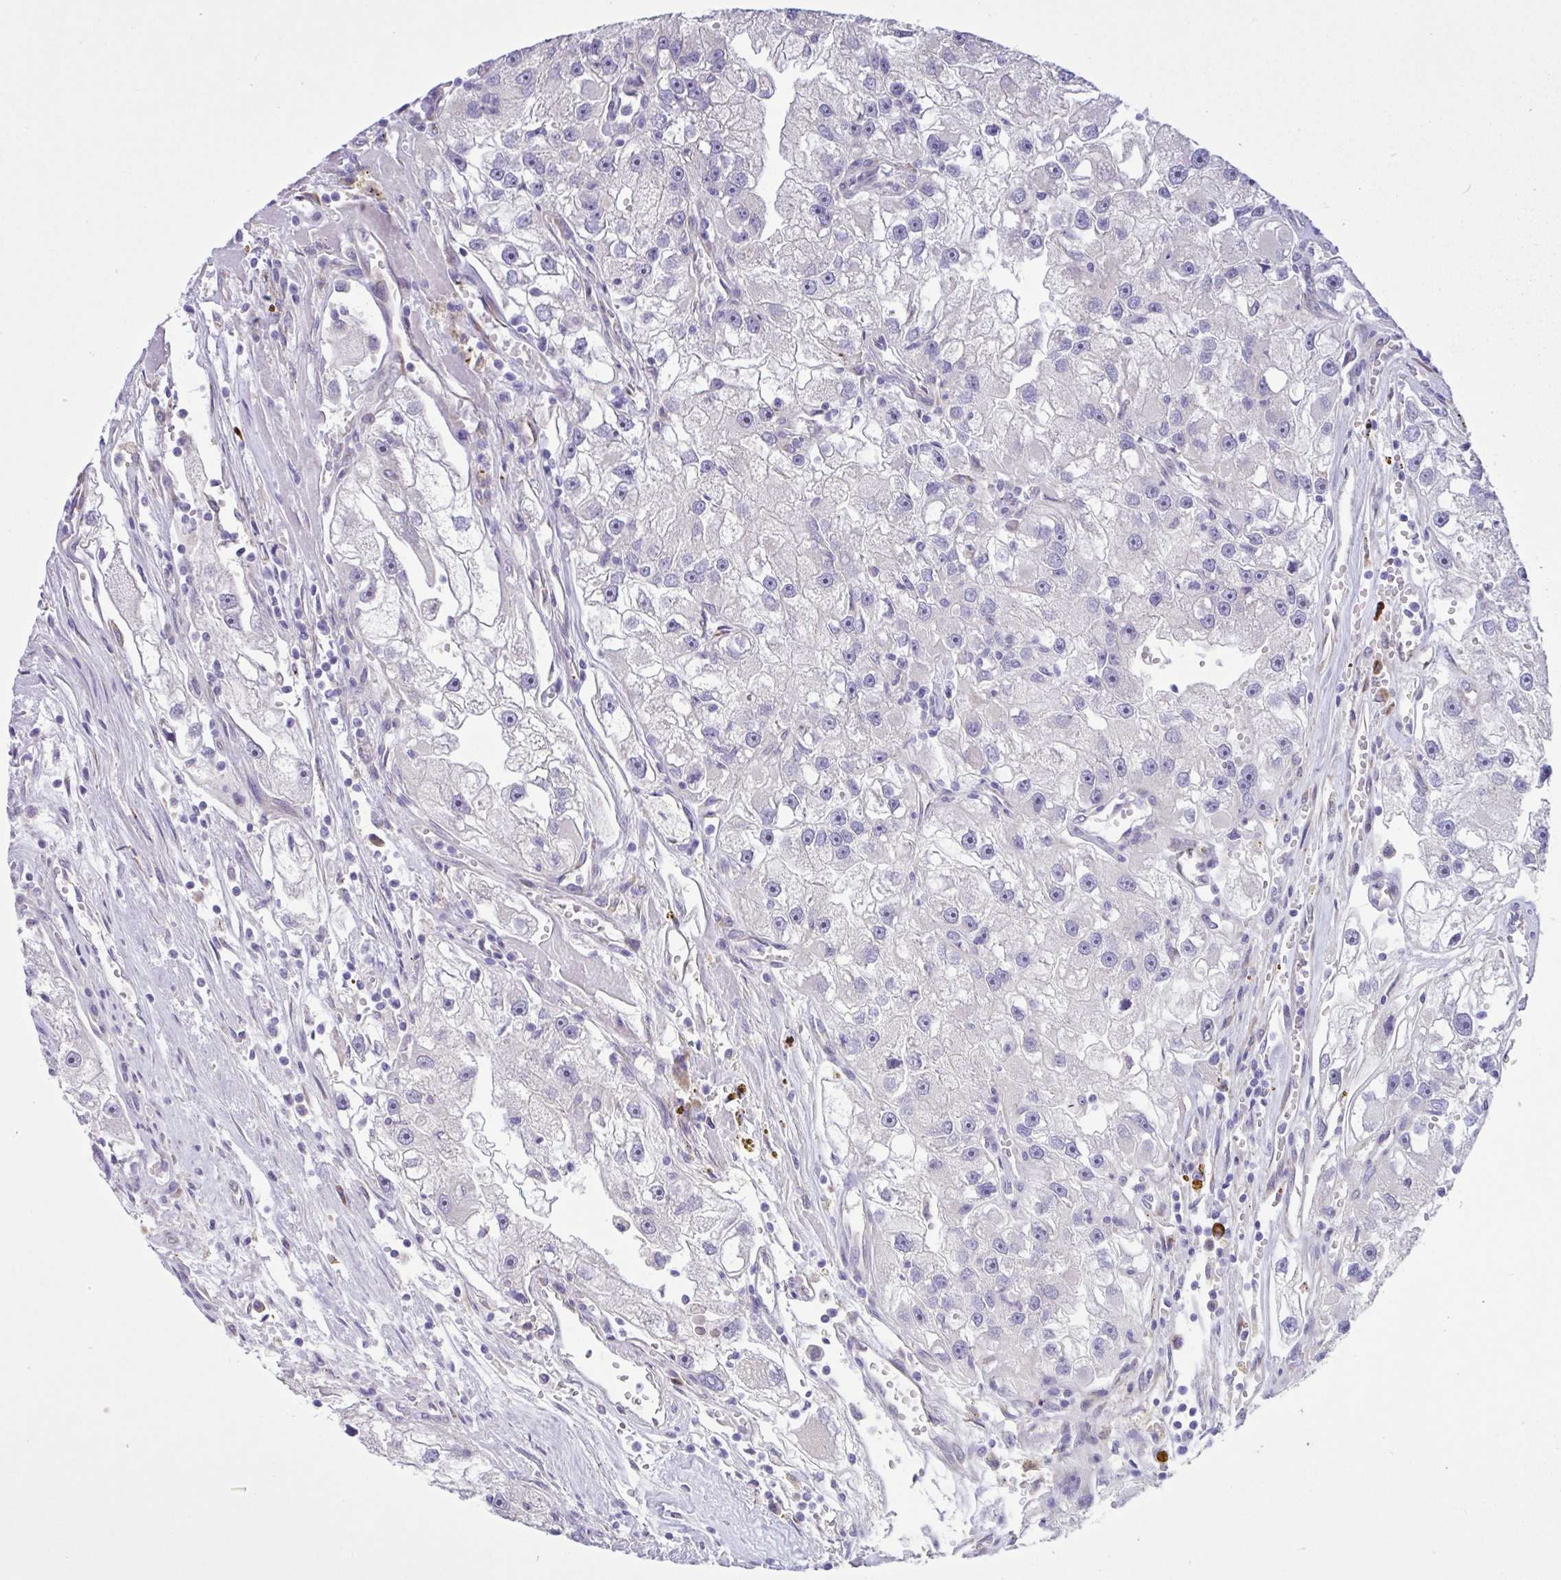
{"staining": {"intensity": "negative", "quantity": "none", "location": "none"}, "tissue": "renal cancer", "cell_type": "Tumor cells", "image_type": "cancer", "snomed": [{"axis": "morphology", "description": "Adenocarcinoma, NOS"}, {"axis": "topography", "description": "Kidney"}], "caption": "The immunohistochemistry (IHC) photomicrograph has no significant staining in tumor cells of renal cancer tissue.", "gene": "DSC3", "patient": {"sex": "male", "age": 63}}